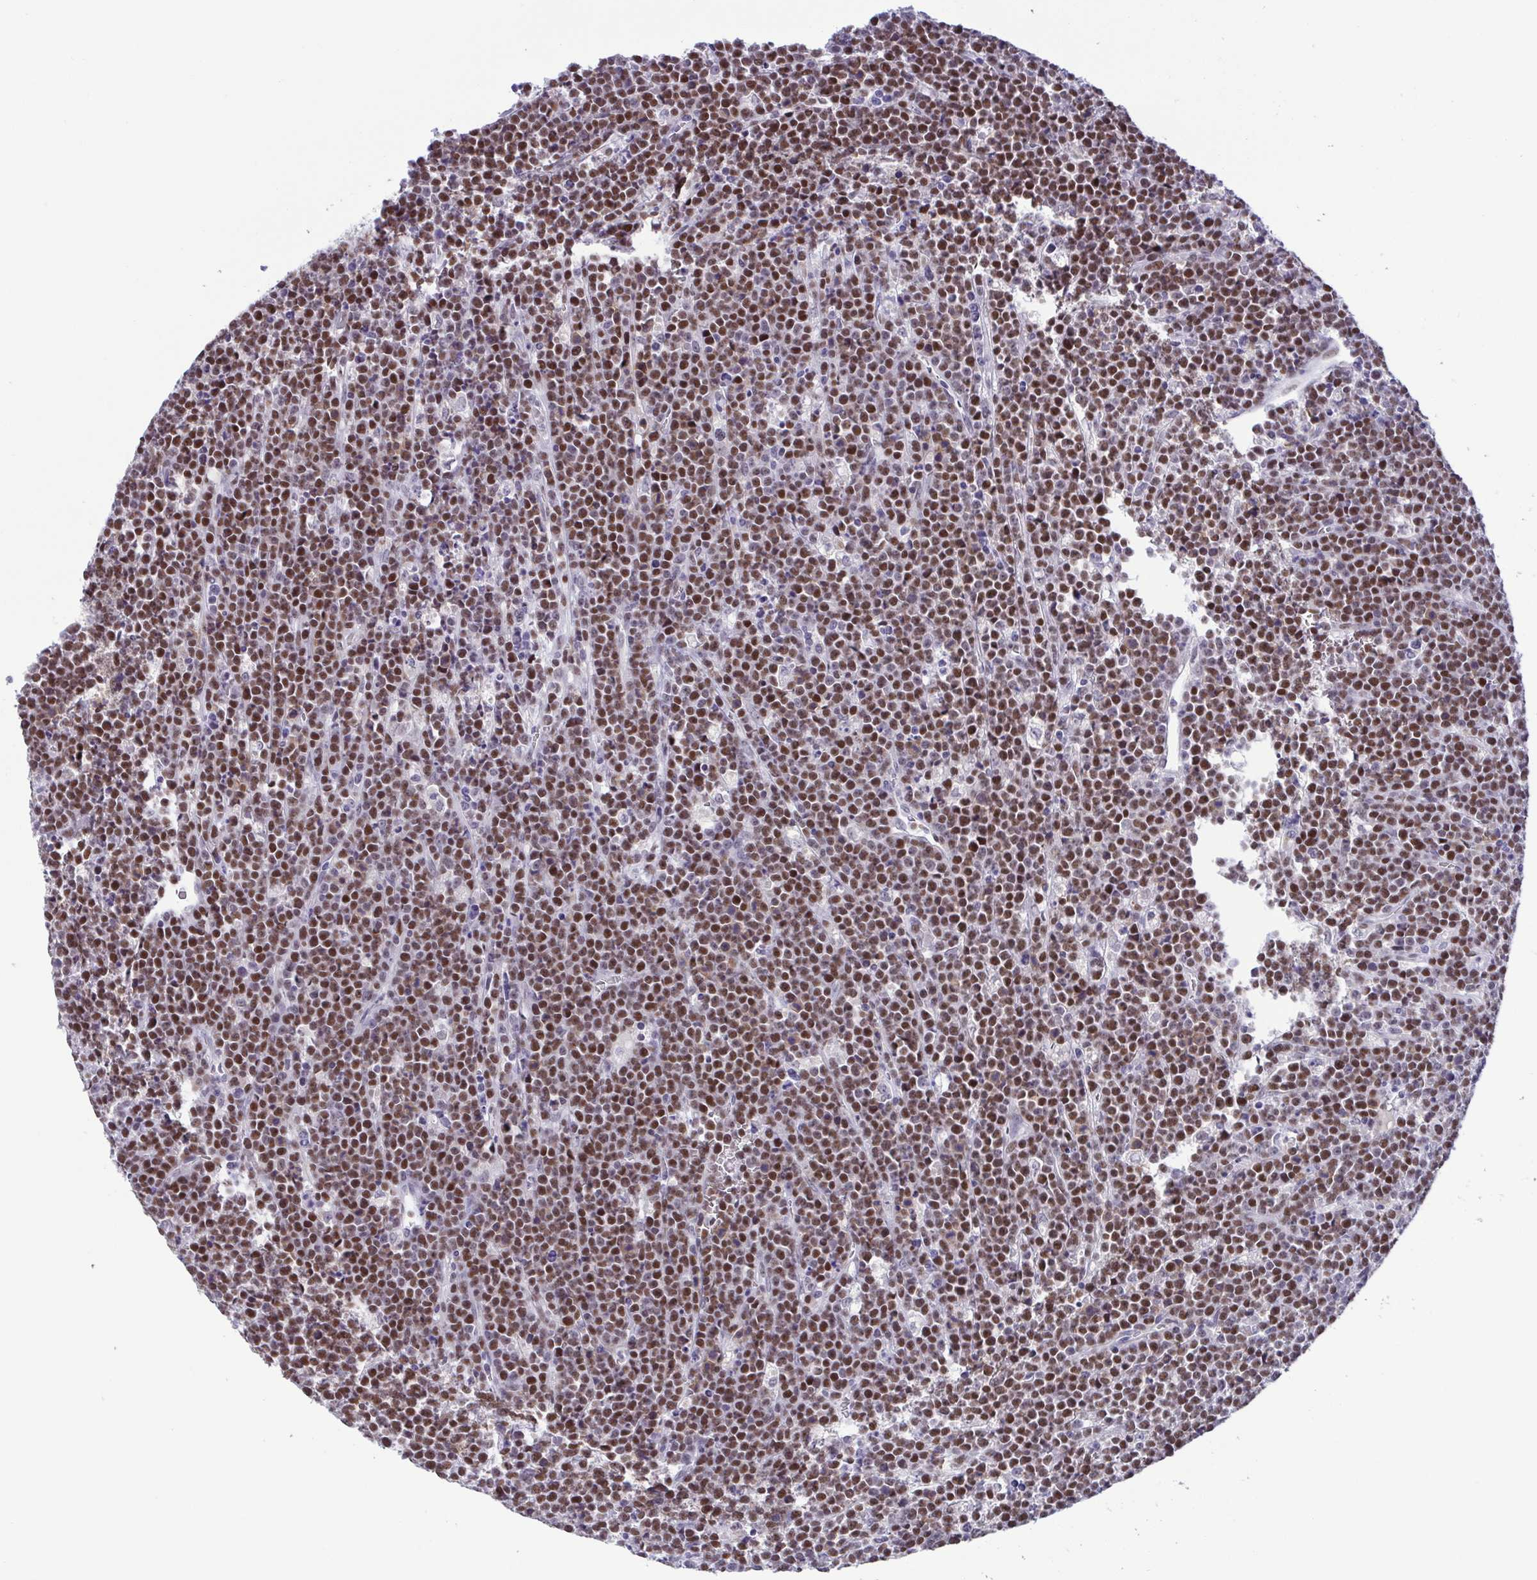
{"staining": {"intensity": "moderate", "quantity": ">75%", "location": "nuclear"}, "tissue": "lymphoma", "cell_type": "Tumor cells", "image_type": "cancer", "snomed": [{"axis": "morphology", "description": "Malignant lymphoma, non-Hodgkin's type, High grade"}, {"axis": "topography", "description": "Ovary"}], "caption": "Protein staining of lymphoma tissue reveals moderate nuclear positivity in approximately >75% of tumor cells. (Stains: DAB in brown, nuclei in blue, Microscopy: brightfield microscopy at high magnification).", "gene": "TIPIN", "patient": {"sex": "female", "age": 56}}